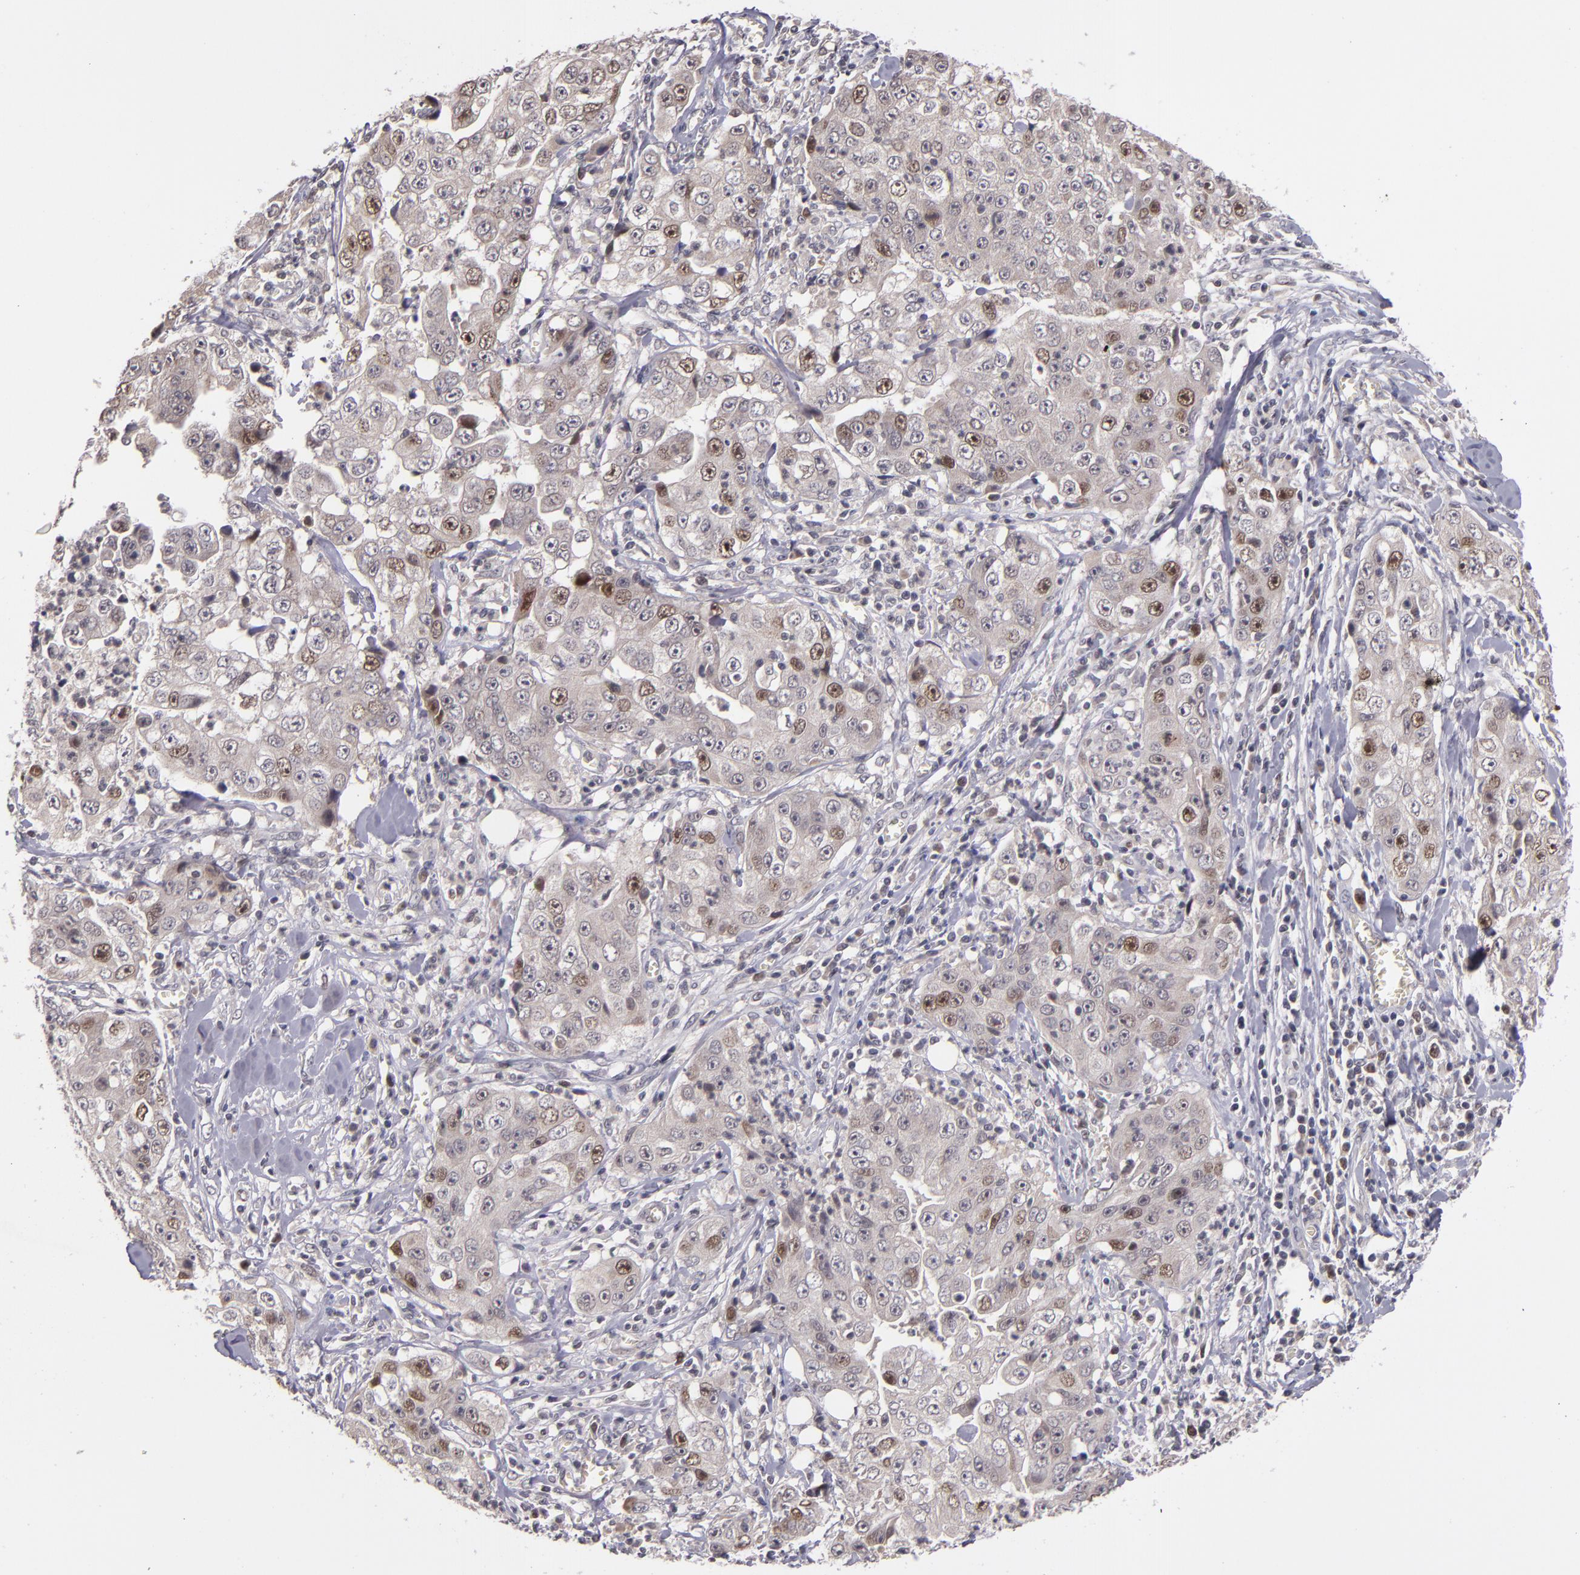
{"staining": {"intensity": "moderate", "quantity": "25%-75%", "location": "cytoplasmic/membranous"}, "tissue": "lung cancer", "cell_type": "Tumor cells", "image_type": "cancer", "snomed": [{"axis": "morphology", "description": "Squamous cell carcinoma, NOS"}, {"axis": "topography", "description": "Lung"}], "caption": "High-power microscopy captured an IHC histopathology image of lung cancer (squamous cell carcinoma), revealing moderate cytoplasmic/membranous expression in approximately 25%-75% of tumor cells.", "gene": "CDC7", "patient": {"sex": "male", "age": 64}}